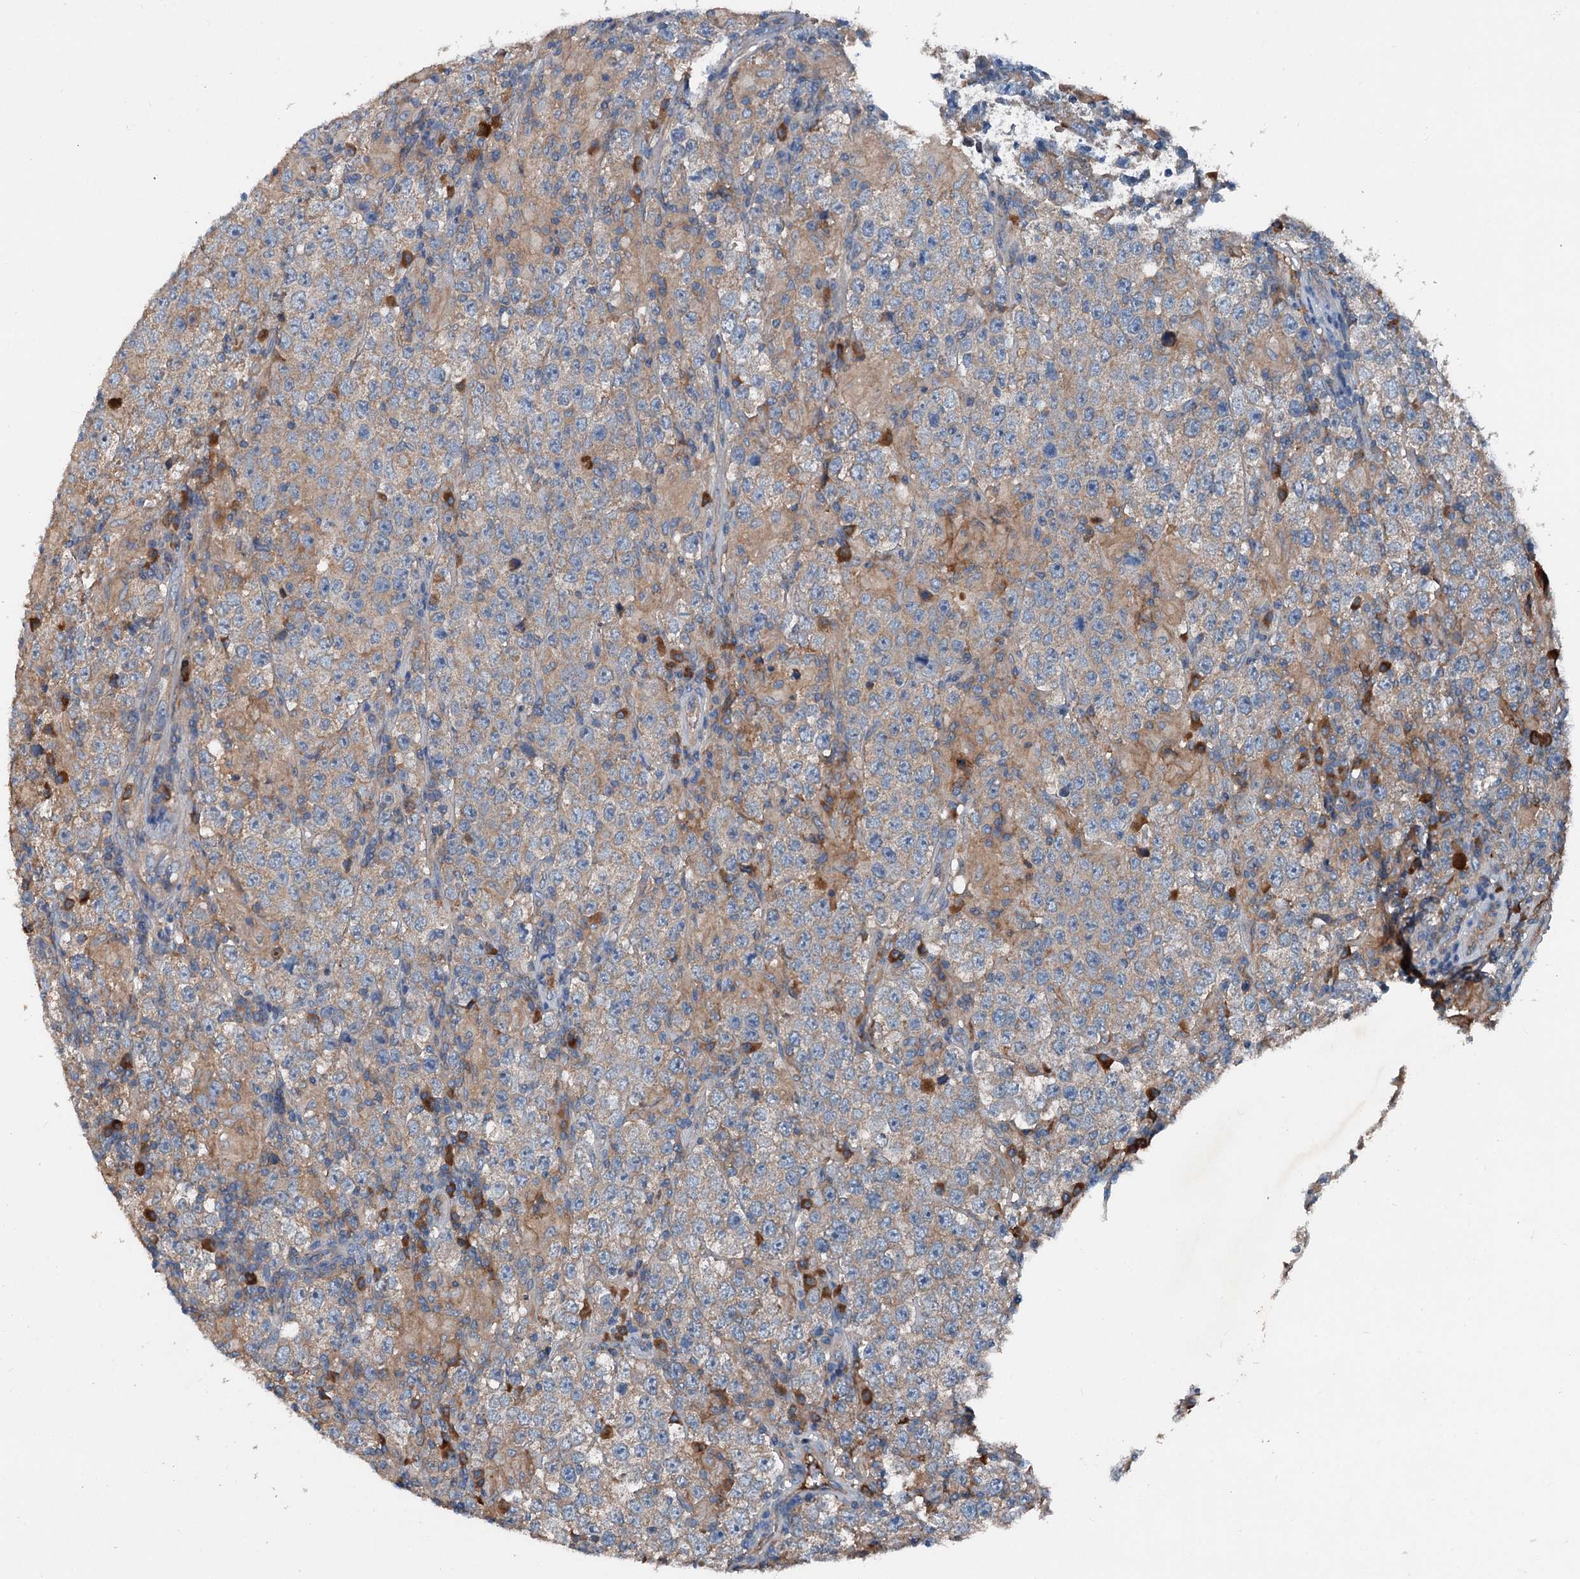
{"staining": {"intensity": "weak", "quantity": "25%-75%", "location": "cytoplasmic/membranous"}, "tissue": "testis cancer", "cell_type": "Tumor cells", "image_type": "cancer", "snomed": [{"axis": "morphology", "description": "Normal tissue, NOS"}, {"axis": "morphology", "description": "Urothelial carcinoma, High grade"}, {"axis": "morphology", "description": "Seminoma, NOS"}, {"axis": "morphology", "description": "Carcinoma, Embryonal, NOS"}, {"axis": "topography", "description": "Urinary bladder"}, {"axis": "topography", "description": "Testis"}], "caption": "Immunohistochemistry (IHC) image of neoplastic tissue: human testis cancer (embryonal carcinoma) stained using IHC exhibits low levels of weak protein expression localized specifically in the cytoplasmic/membranous of tumor cells, appearing as a cytoplasmic/membranous brown color.", "gene": "PDSS1", "patient": {"sex": "male", "age": 41}}